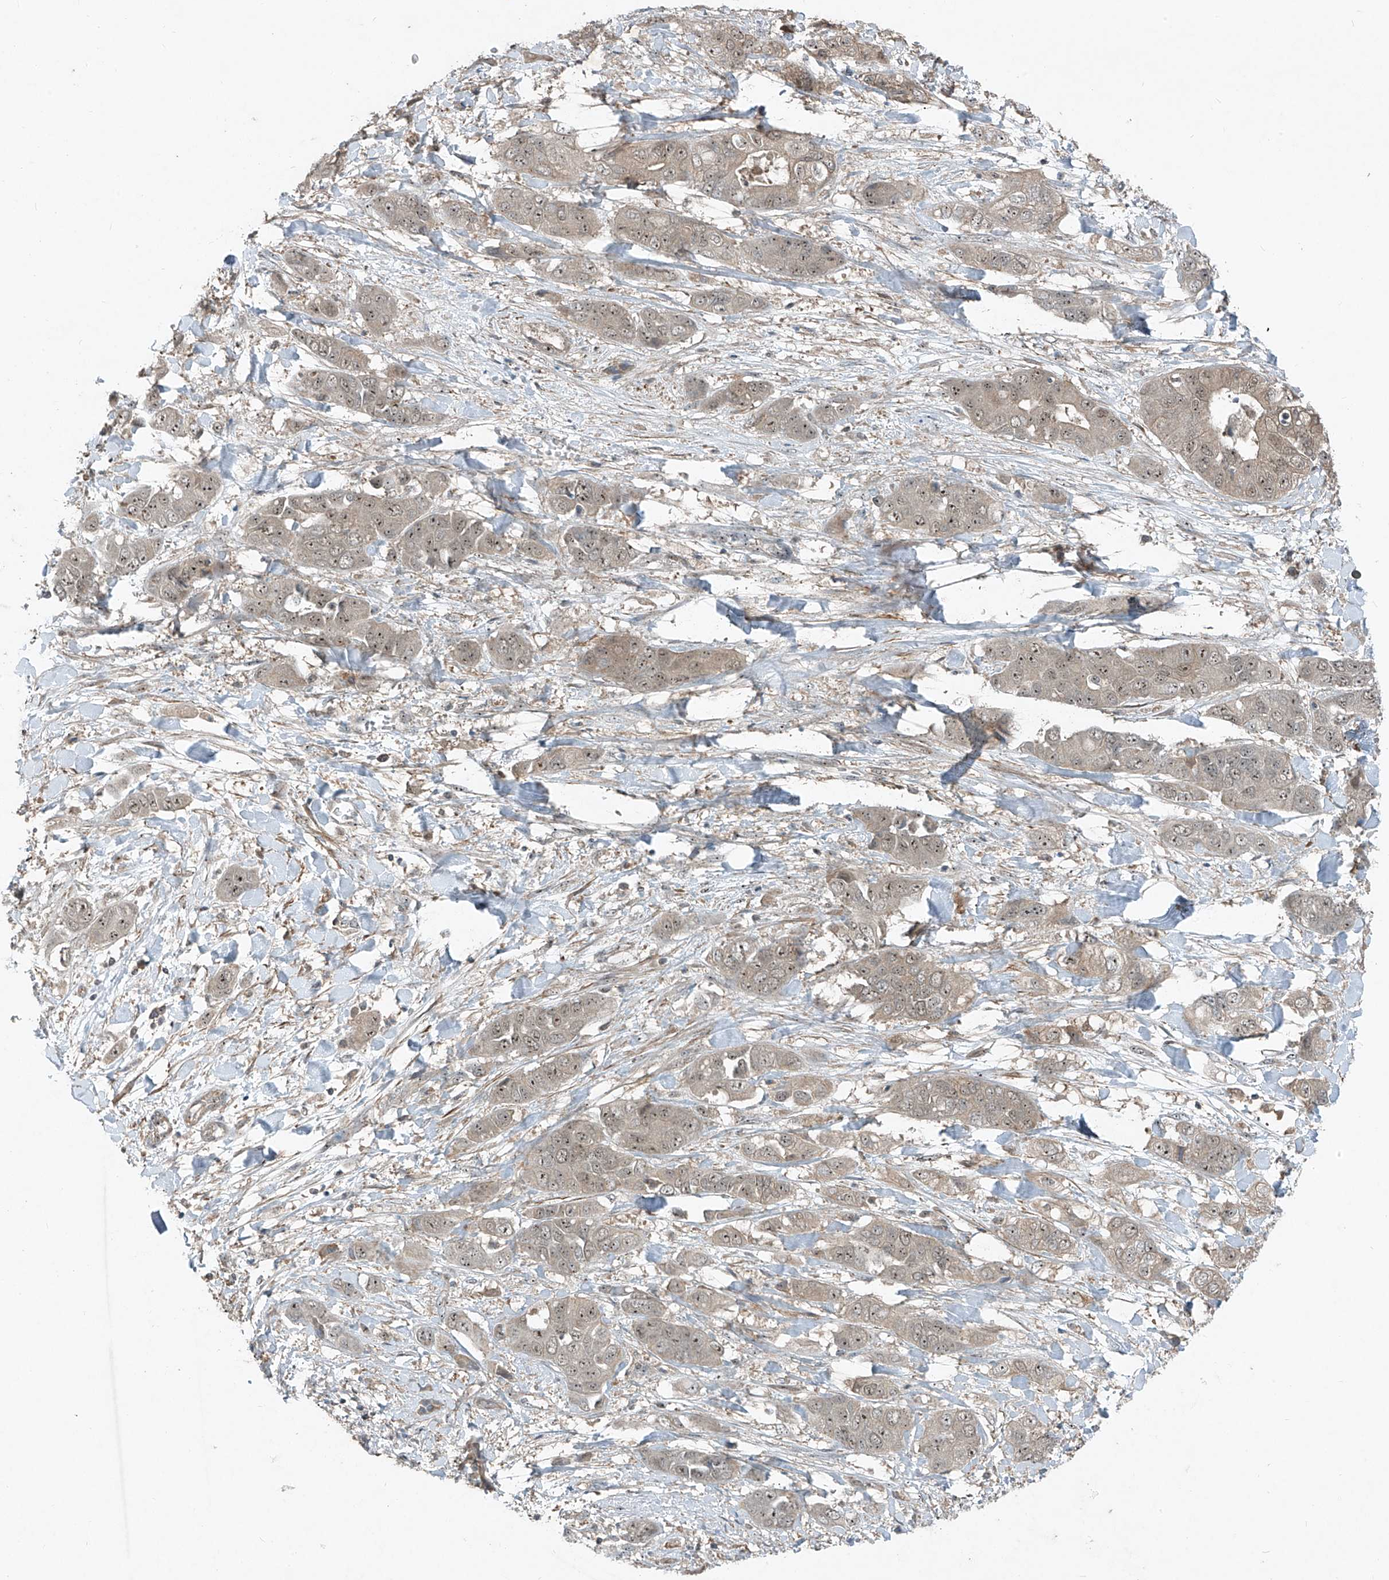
{"staining": {"intensity": "weak", "quantity": ">75%", "location": "nuclear"}, "tissue": "liver cancer", "cell_type": "Tumor cells", "image_type": "cancer", "snomed": [{"axis": "morphology", "description": "Cholangiocarcinoma"}, {"axis": "topography", "description": "Liver"}], "caption": "Protein positivity by immunohistochemistry reveals weak nuclear staining in approximately >75% of tumor cells in liver cancer (cholangiocarcinoma).", "gene": "PPCS", "patient": {"sex": "female", "age": 52}}